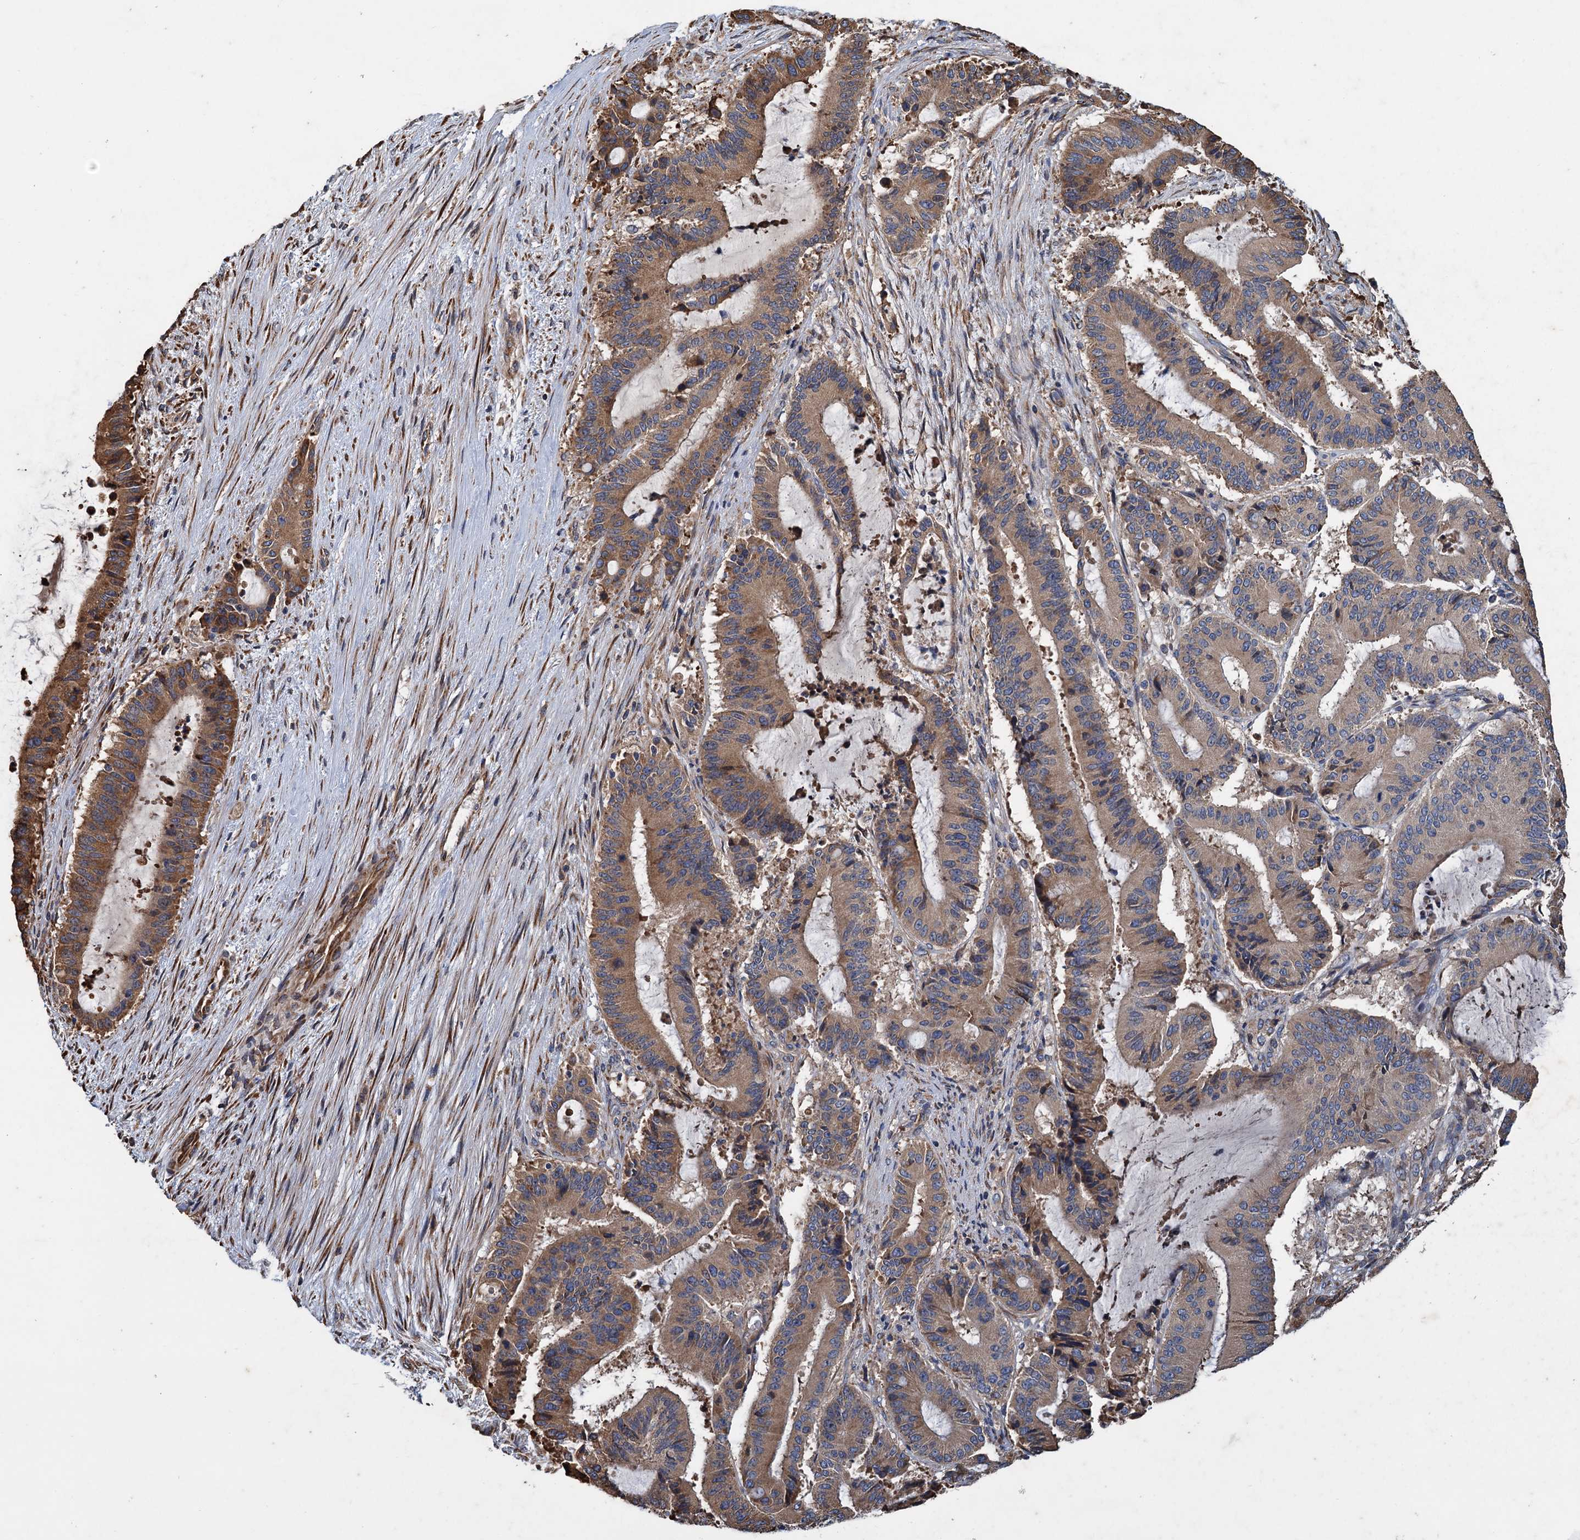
{"staining": {"intensity": "moderate", "quantity": ">75%", "location": "cytoplasmic/membranous"}, "tissue": "liver cancer", "cell_type": "Tumor cells", "image_type": "cancer", "snomed": [{"axis": "morphology", "description": "Normal tissue, NOS"}, {"axis": "morphology", "description": "Cholangiocarcinoma"}, {"axis": "topography", "description": "Liver"}, {"axis": "topography", "description": "Peripheral nerve tissue"}], "caption": "This is an image of immunohistochemistry staining of liver cancer (cholangiocarcinoma), which shows moderate expression in the cytoplasmic/membranous of tumor cells.", "gene": "LINS1", "patient": {"sex": "female", "age": 73}}